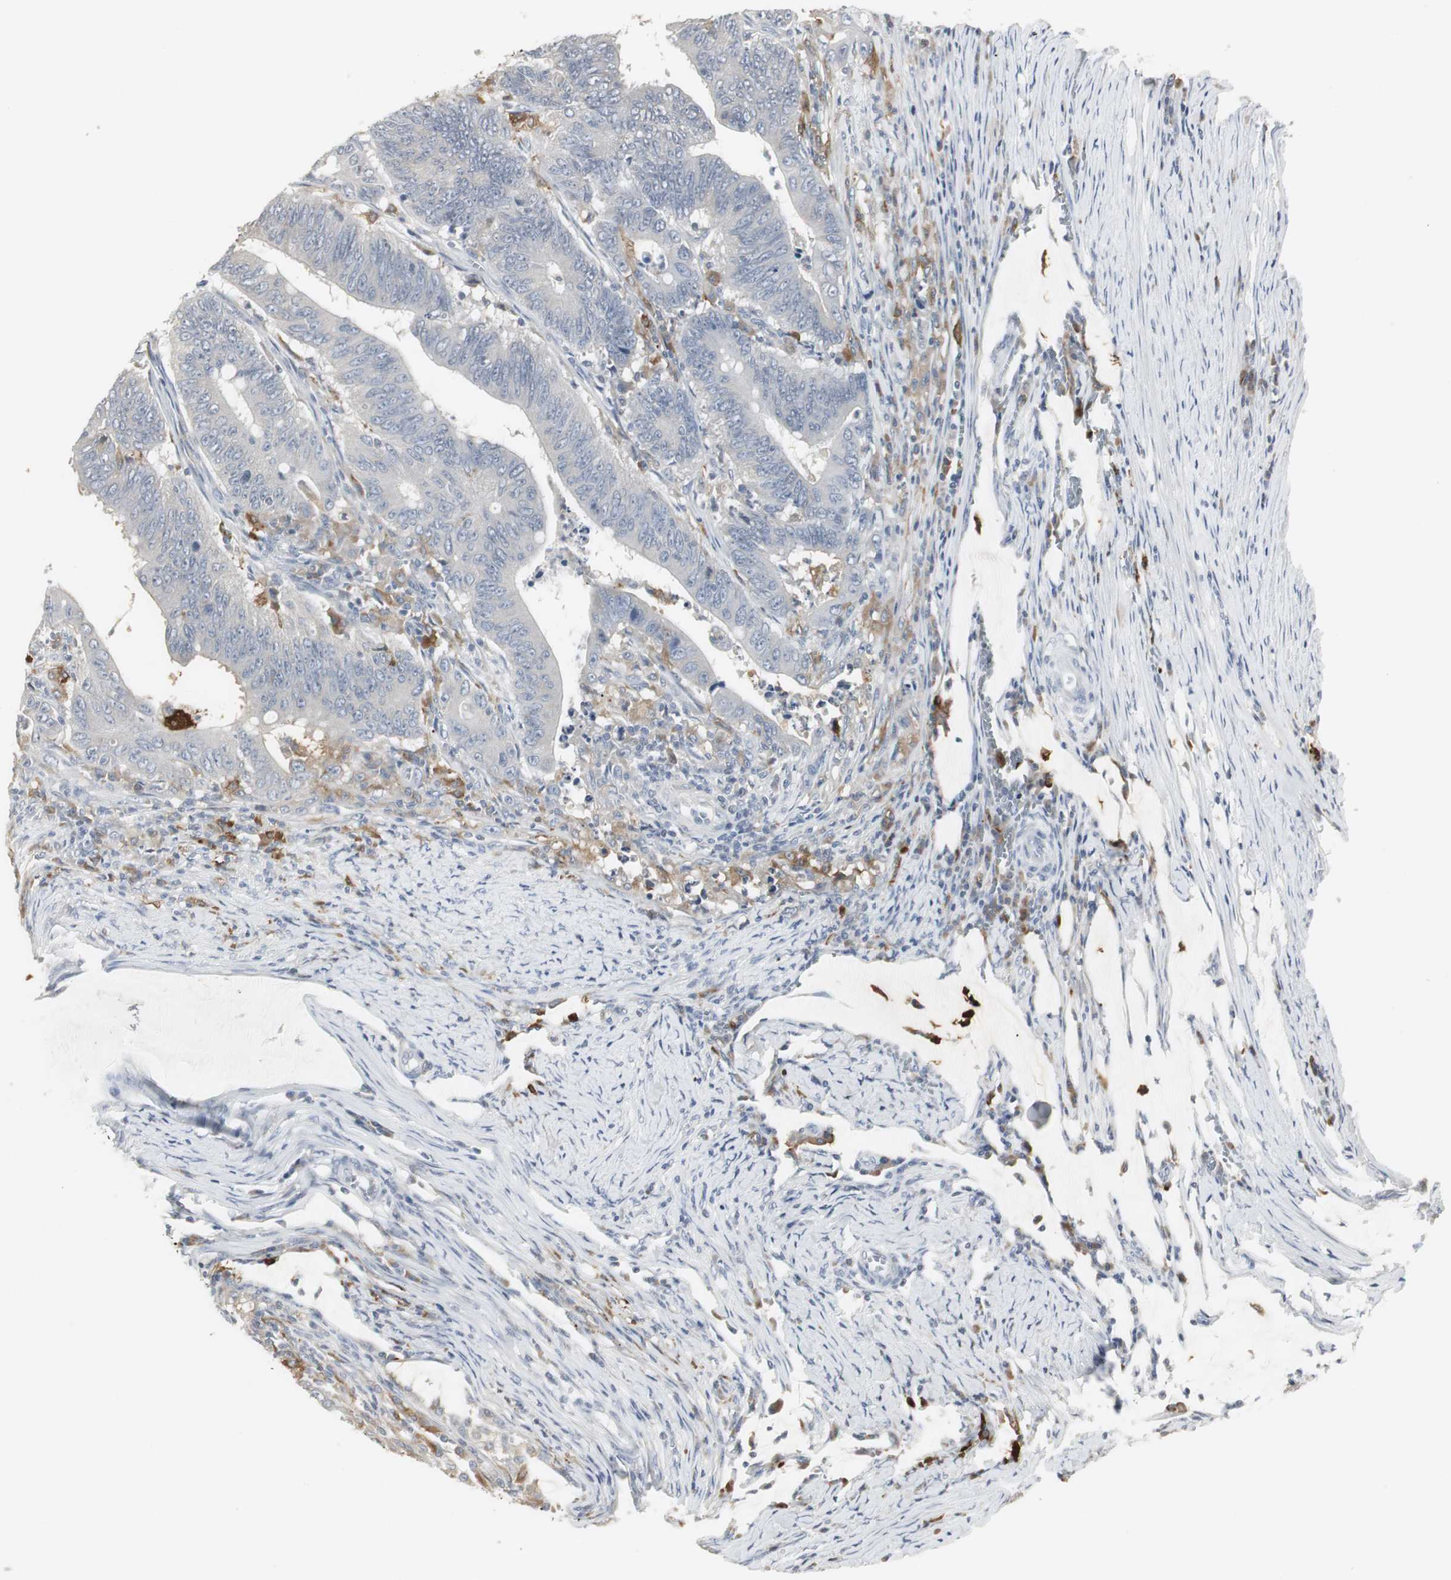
{"staining": {"intensity": "strong", "quantity": "25%-75%", "location": "cytoplasmic/membranous"}, "tissue": "colorectal cancer", "cell_type": "Tumor cells", "image_type": "cancer", "snomed": [{"axis": "morphology", "description": "Adenocarcinoma, NOS"}, {"axis": "topography", "description": "Colon"}], "caption": "This is an image of immunohistochemistry staining of colorectal cancer (adenocarcinoma), which shows strong expression in the cytoplasmic/membranous of tumor cells.", "gene": "PI15", "patient": {"sex": "male", "age": 45}}